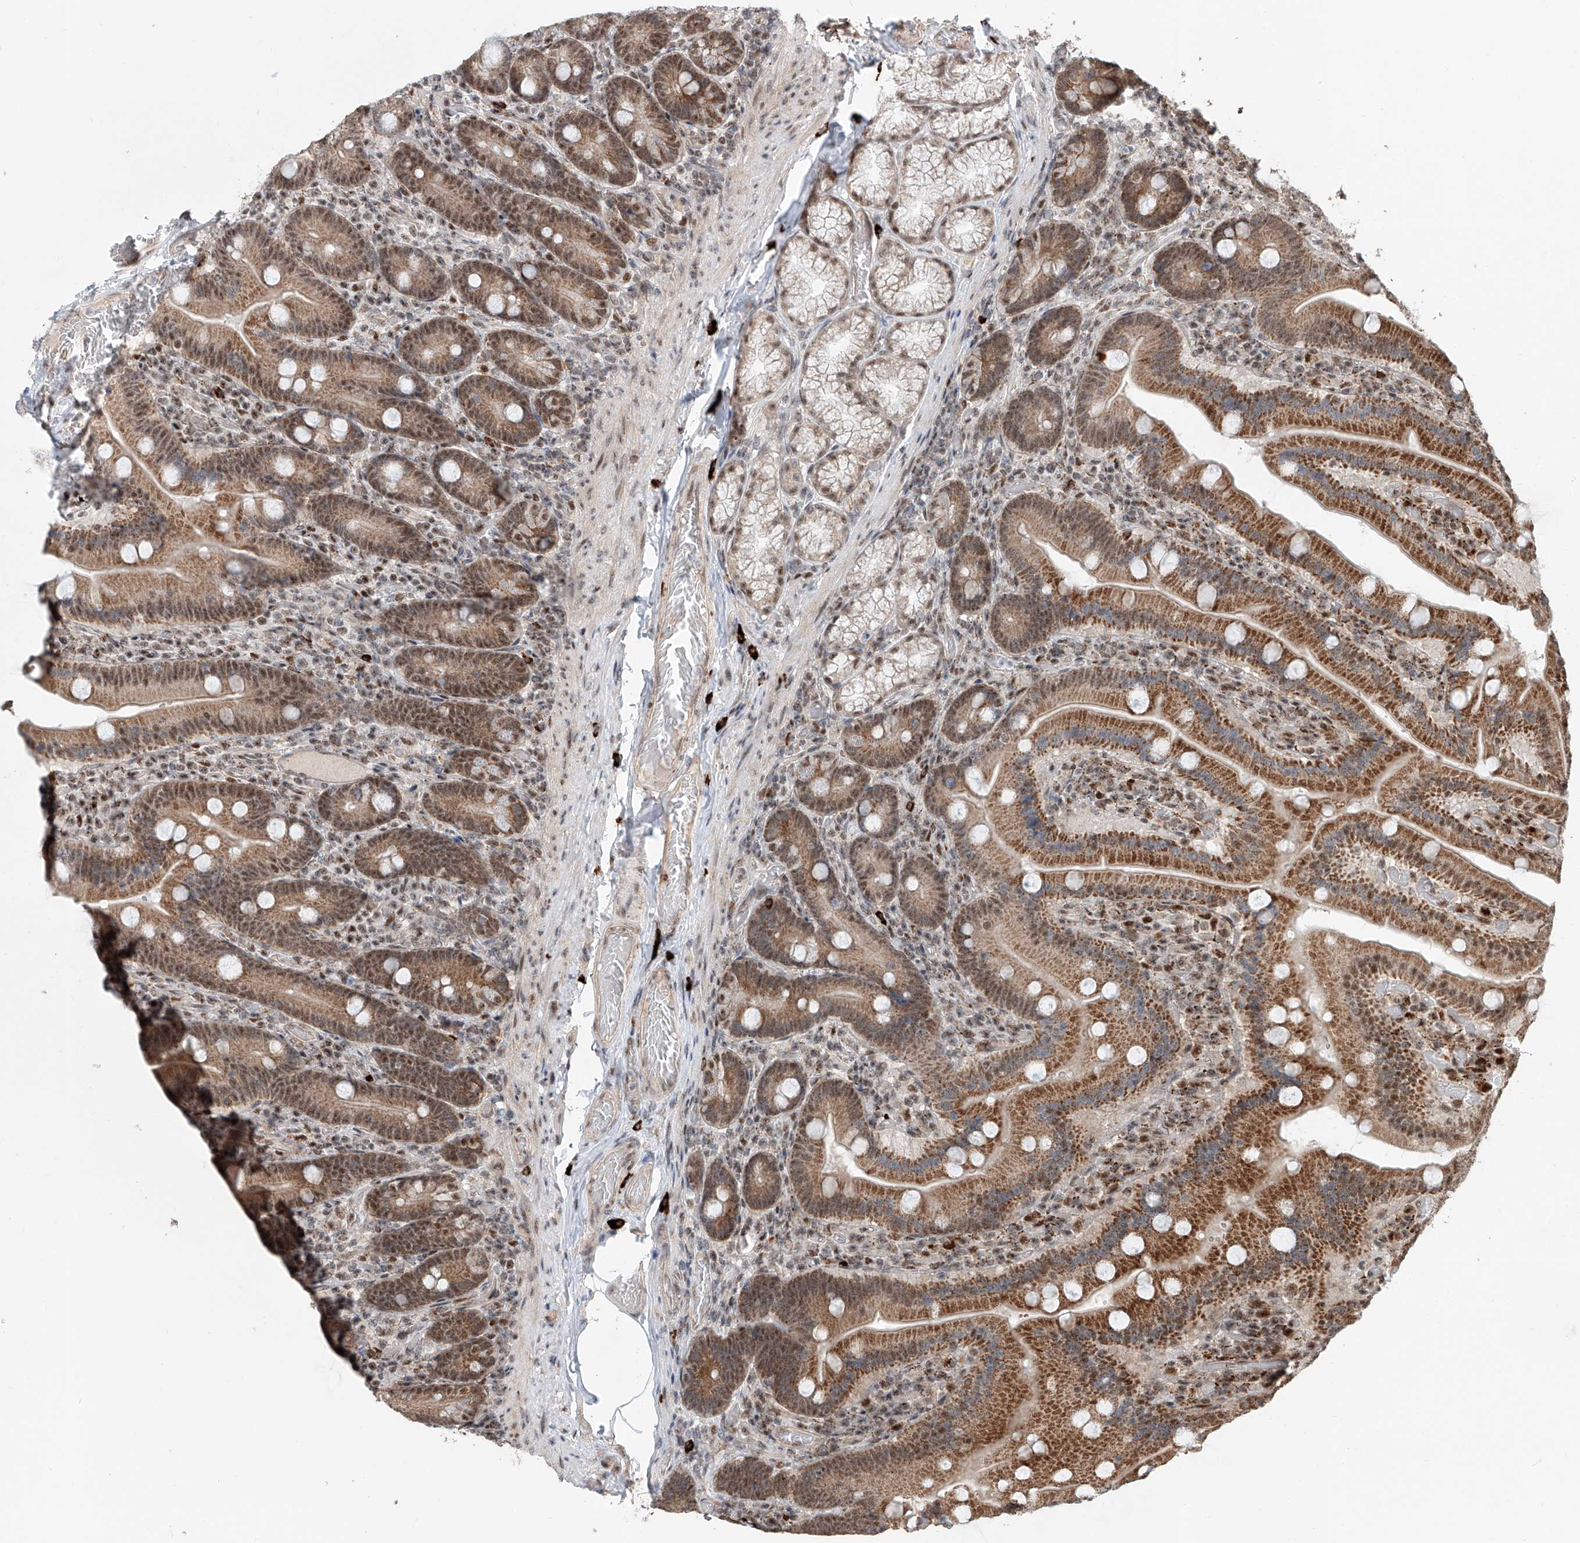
{"staining": {"intensity": "moderate", "quantity": ">75%", "location": "cytoplasmic/membranous,nuclear"}, "tissue": "duodenum", "cell_type": "Glandular cells", "image_type": "normal", "snomed": [{"axis": "morphology", "description": "Normal tissue, NOS"}, {"axis": "topography", "description": "Duodenum"}], "caption": "This histopathology image exhibits immunohistochemistry (IHC) staining of benign duodenum, with medium moderate cytoplasmic/membranous,nuclear expression in approximately >75% of glandular cells.", "gene": "SDE2", "patient": {"sex": "female", "age": 62}}